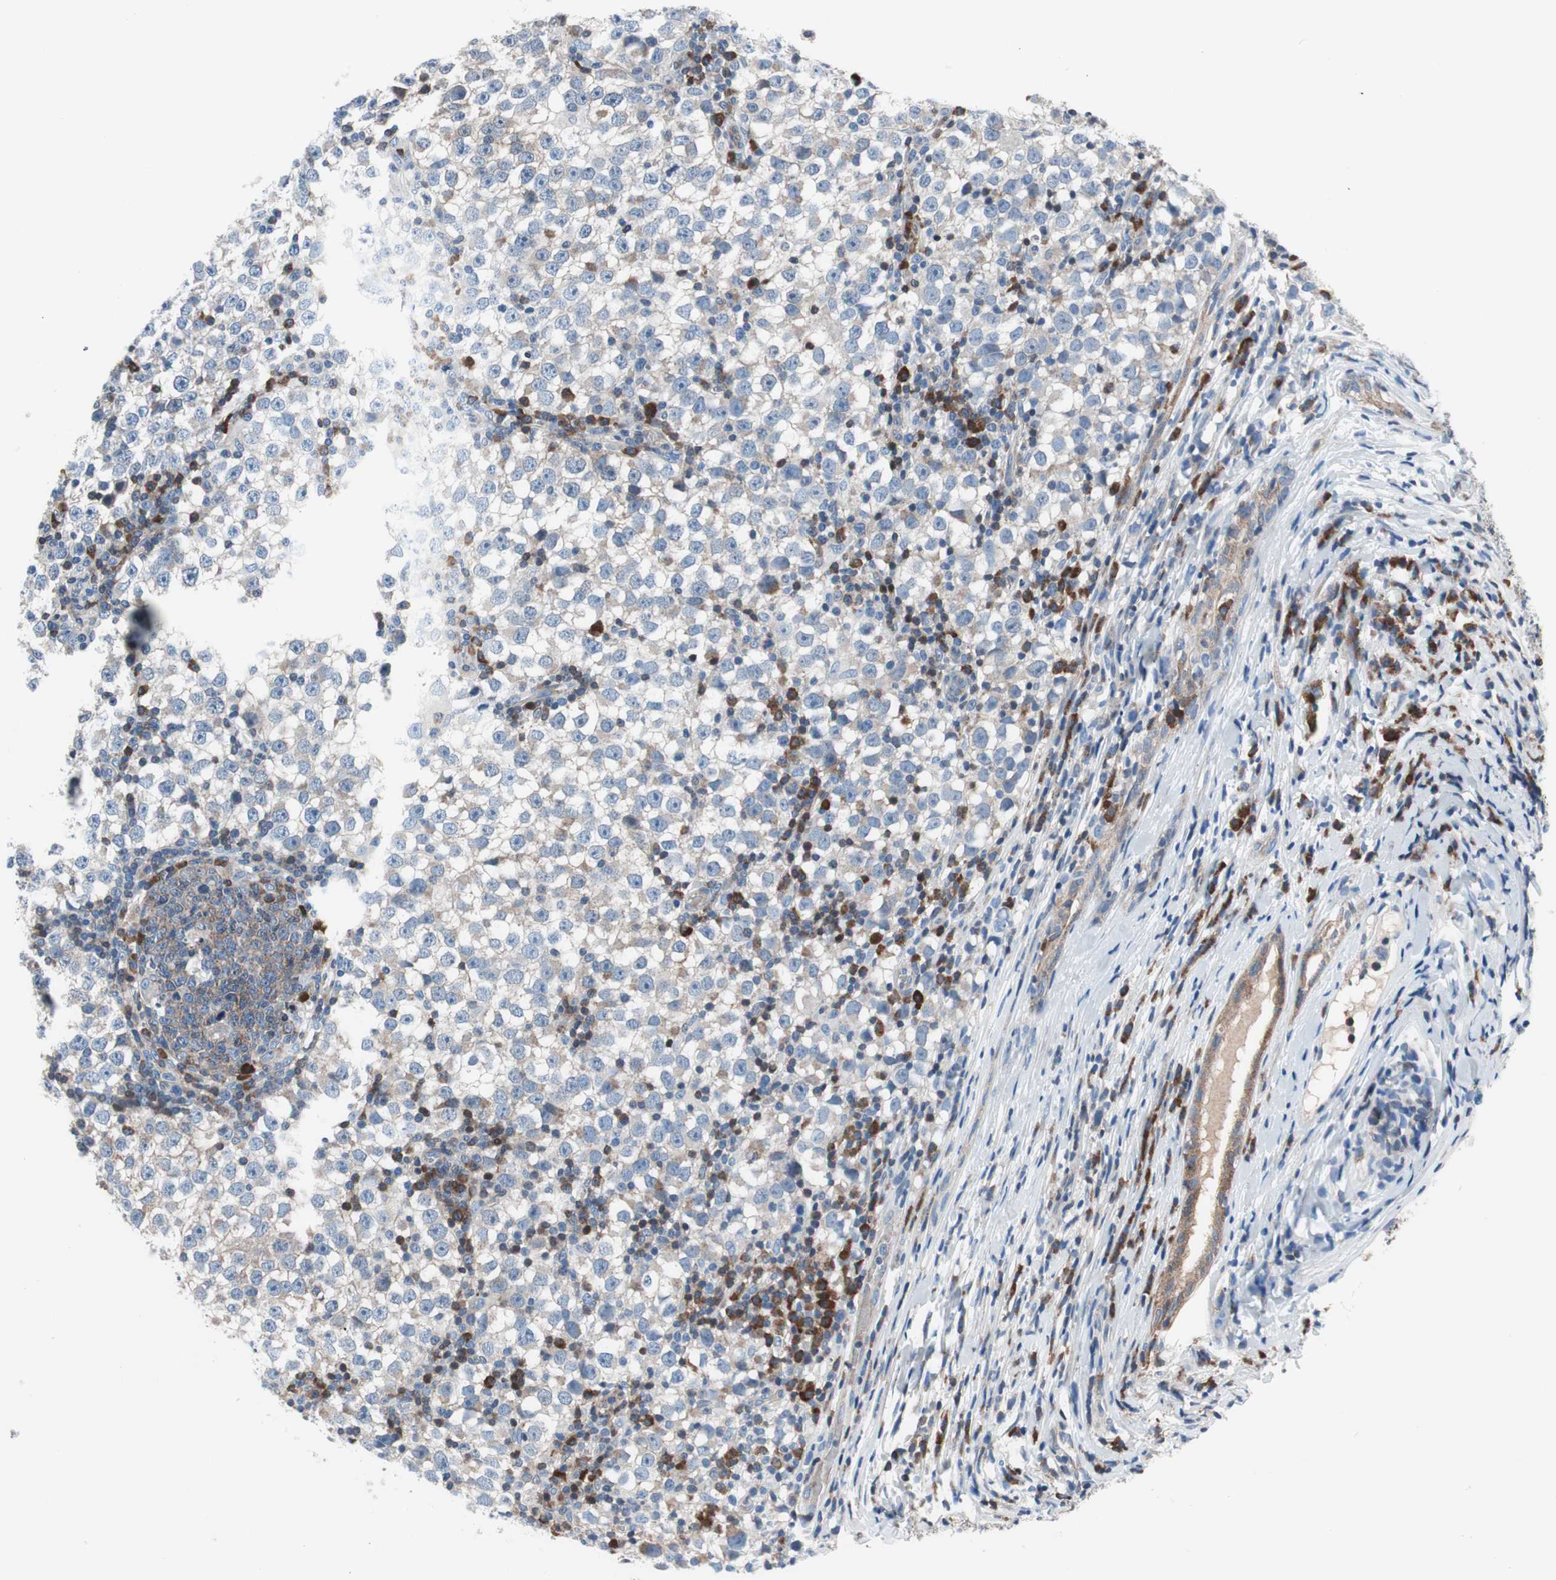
{"staining": {"intensity": "negative", "quantity": "none", "location": "none"}, "tissue": "testis cancer", "cell_type": "Tumor cells", "image_type": "cancer", "snomed": [{"axis": "morphology", "description": "Seminoma, NOS"}, {"axis": "topography", "description": "Testis"}], "caption": "Immunohistochemistry (IHC) of seminoma (testis) exhibits no positivity in tumor cells.", "gene": "PRDX2", "patient": {"sex": "male", "age": 65}}